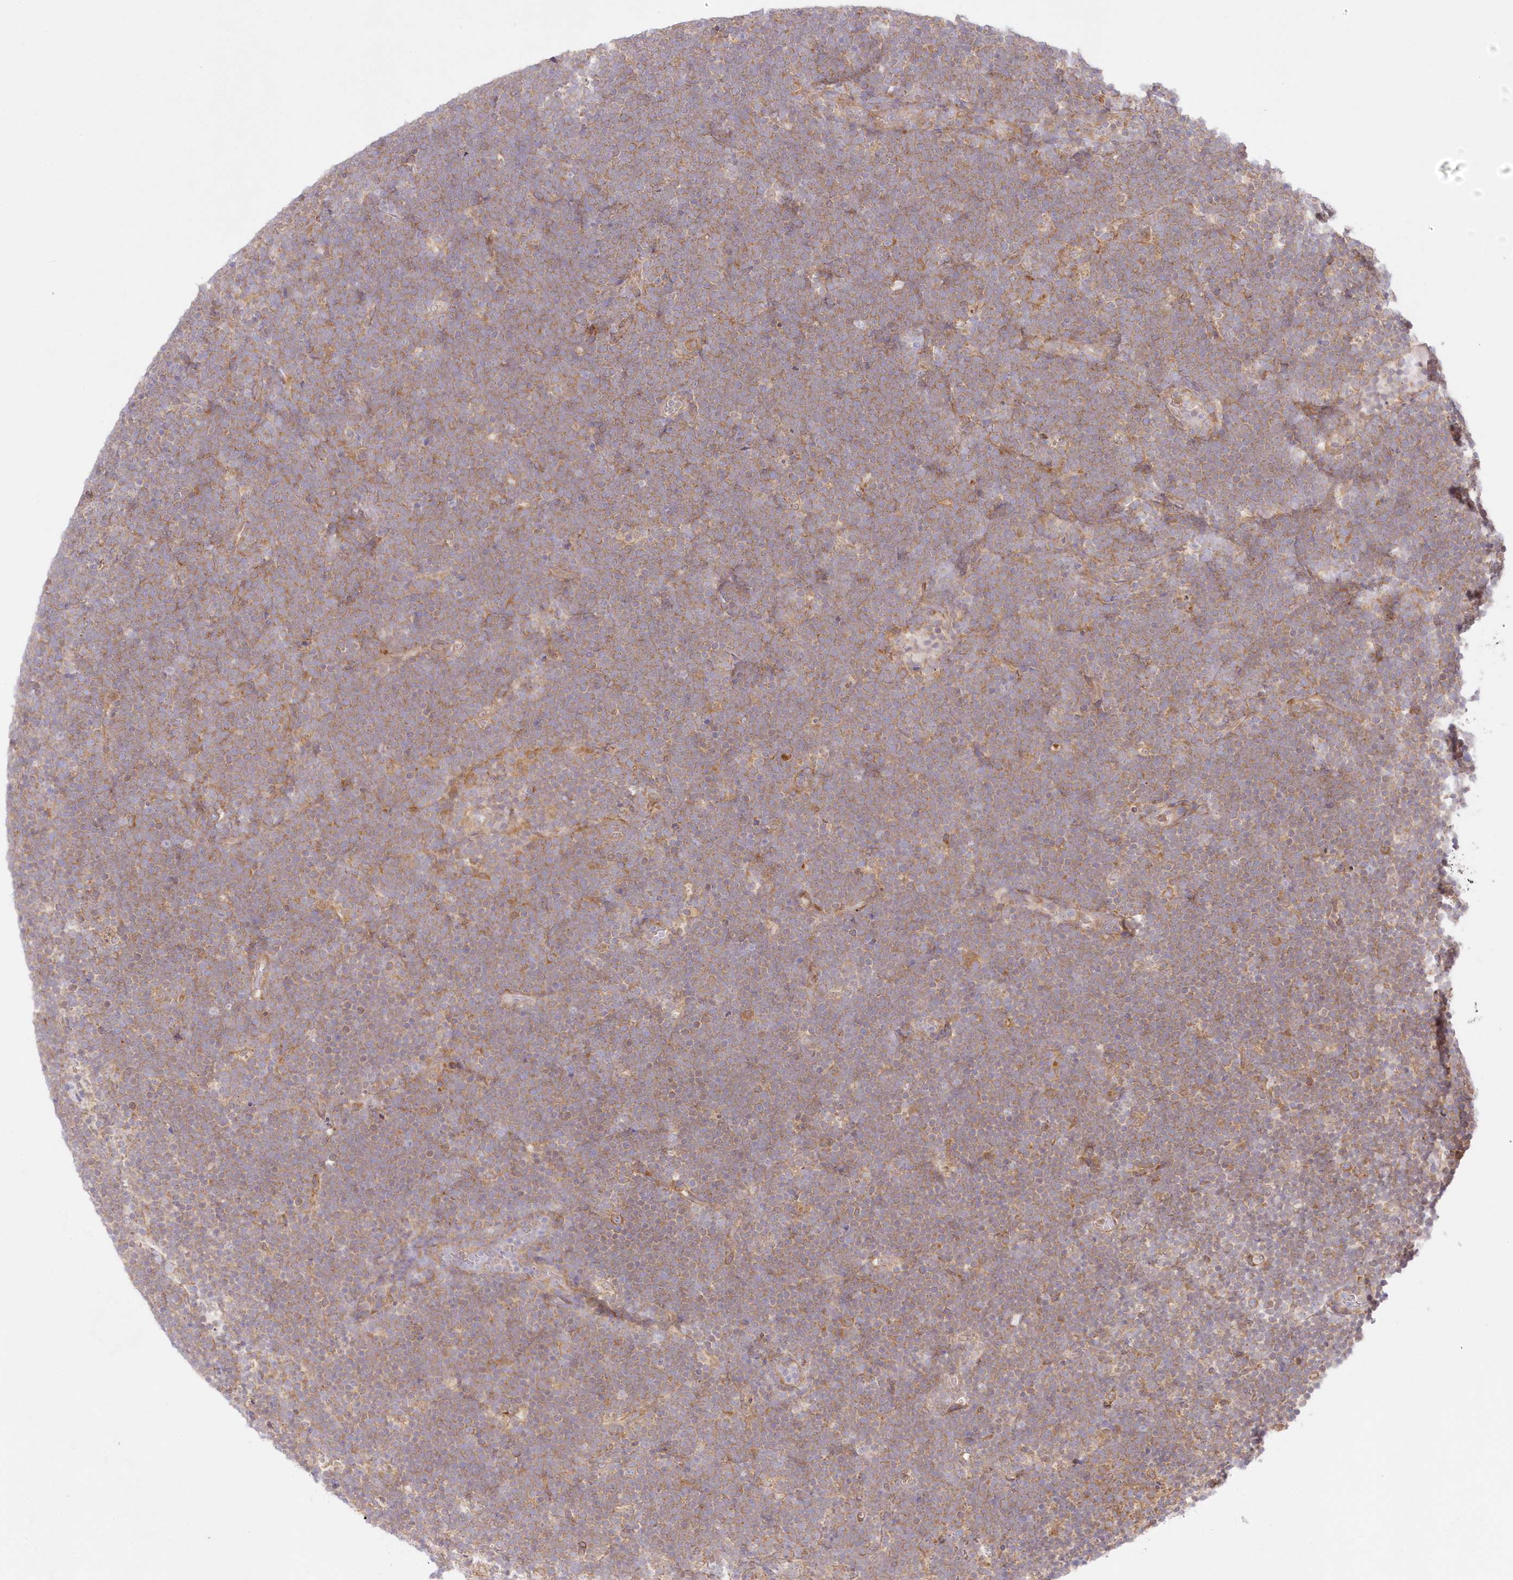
{"staining": {"intensity": "moderate", "quantity": "25%-75%", "location": "cytoplasmic/membranous"}, "tissue": "lymphoma", "cell_type": "Tumor cells", "image_type": "cancer", "snomed": [{"axis": "morphology", "description": "Malignant lymphoma, non-Hodgkin's type, High grade"}, {"axis": "topography", "description": "Lymph node"}], "caption": "Tumor cells display moderate cytoplasmic/membranous staining in approximately 25%-75% of cells in malignant lymphoma, non-Hodgkin's type (high-grade).", "gene": "RNPEP", "patient": {"sex": "male", "age": 13}}